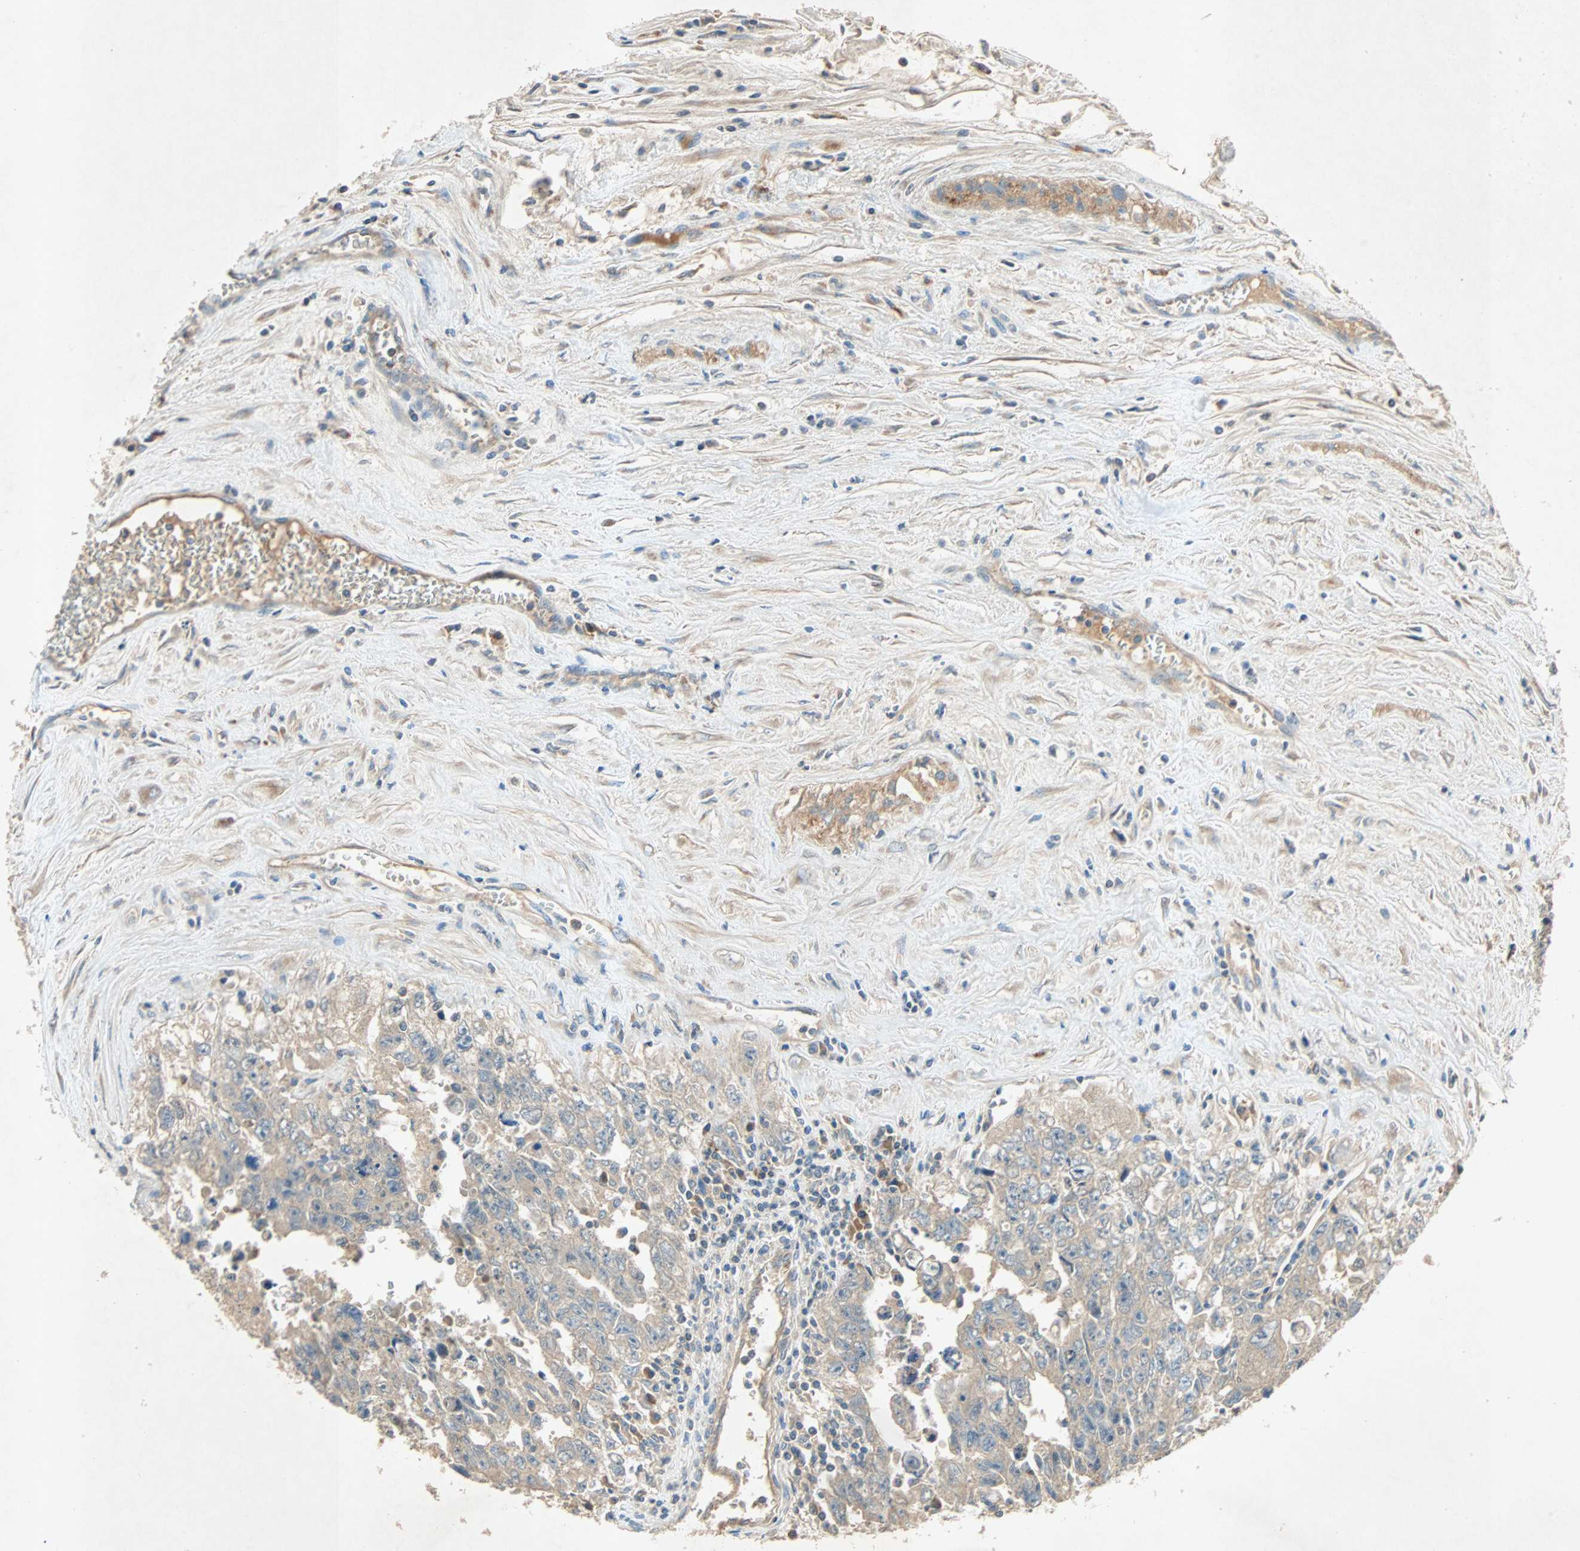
{"staining": {"intensity": "weak", "quantity": ">75%", "location": "cytoplasmic/membranous"}, "tissue": "testis cancer", "cell_type": "Tumor cells", "image_type": "cancer", "snomed": [{"axis": "morphology", "description": "Carcinoma, Embryonal, NOS"}, {"axis": "topography", "description": "Testis"}], "caption": "The micrograph displays immunohistochemical staining of embryonal carcinoma (testis). There is weak cytoplasmic/membranous positivity is identified in about >75% of tumor cells.", "gene": "XYLT1", "patient": {"sex": "male", "age": 28}}